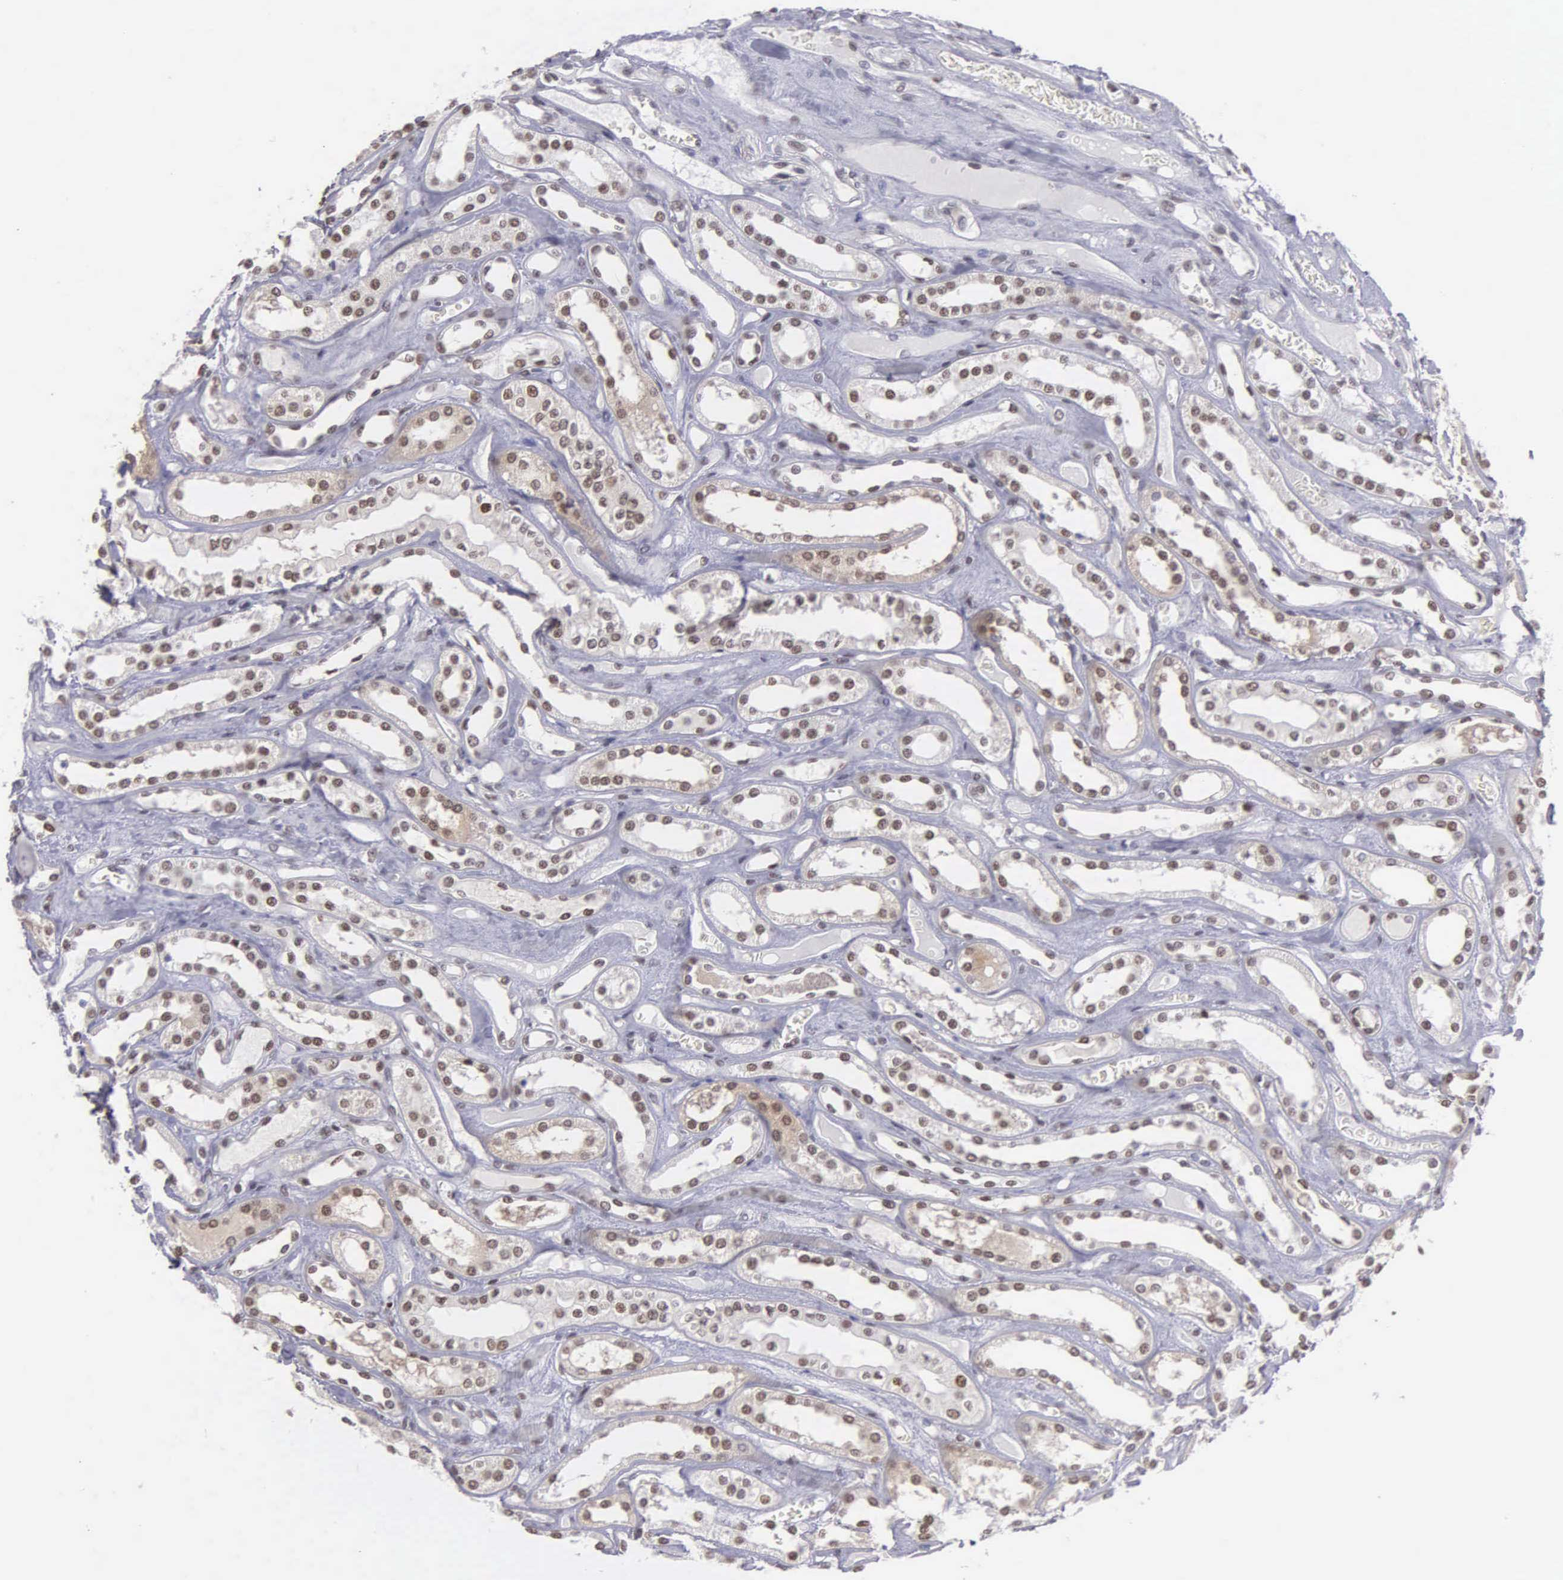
{"staining": {"intensity": "weak", "quantity": "<25%", "location": "nuclear"}, "tissue": "kidney", "cell_type": "Cells in glomeruli", "image_type": "normal", "snomed": [{"axis": "morphology", "description": "Normal tissue, NOS"}, {"axis": "topography", "description": "Kidney"}], "caption": "This is a histopathology image of immunohistochemistry staining of benign kidney, which shows no expression in cells in glomeruli. (DAB IHC with hematoxylin counter stain).", "gene": "UBR7", "patient": {"sex": "female", "age": 52}}